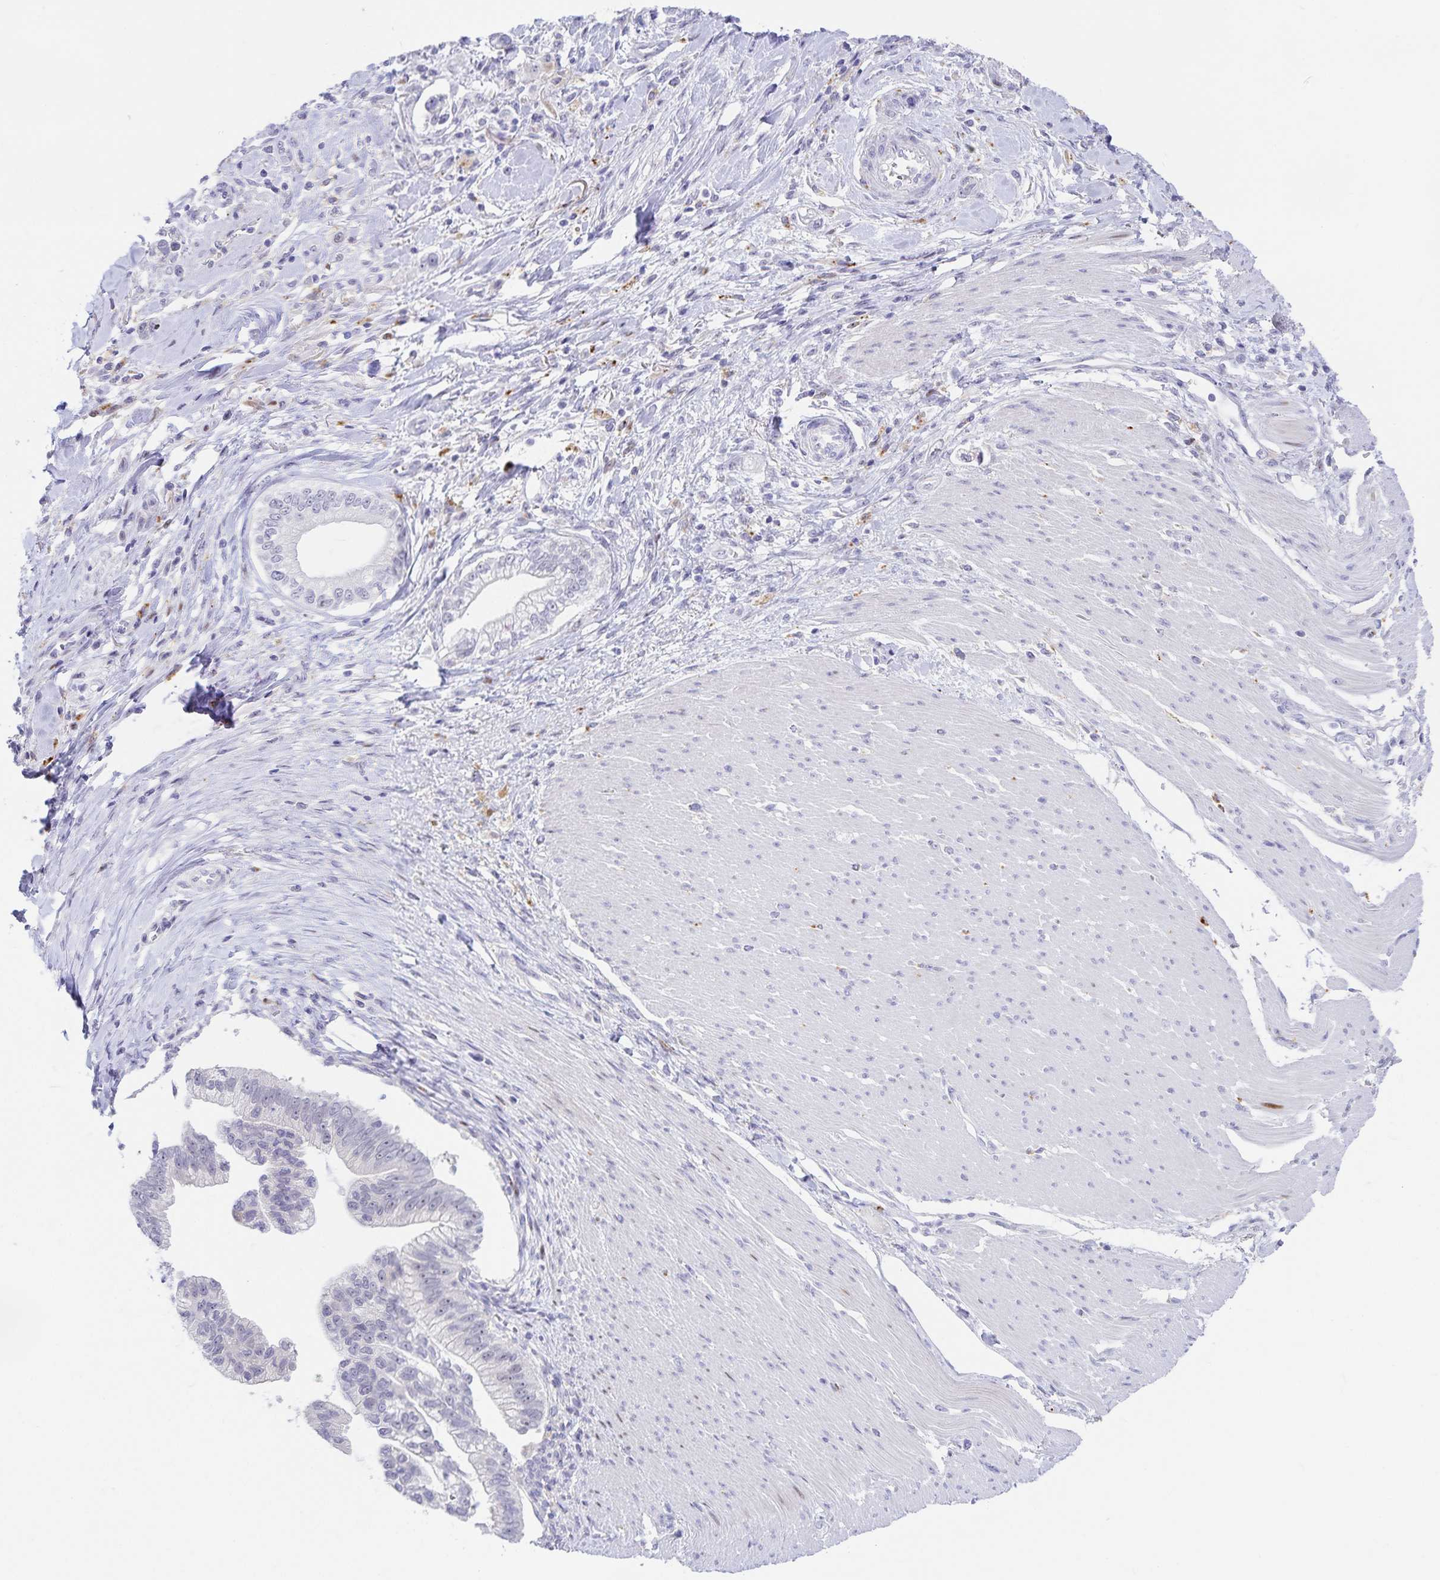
{"staining": {"intensity": "negative", "quantity": "none", "location": "none"}, "tissue": "pancreatic cancer", "cell_type": "Tumor cells", "image_type": "cancer", "snomed": [{"axis": "morphology", "description": "Adenocarcinoma, NOS"}, {"axis": "topography", "description": "Pancreas"}], "caption": "DAB immunohistochemical staining of pancreatic cancer (adenocarcinoma) shows no significant staining in tumor cells.", "gene": "KBTBD13", "patient": {"sex": "male", "age": 70}}